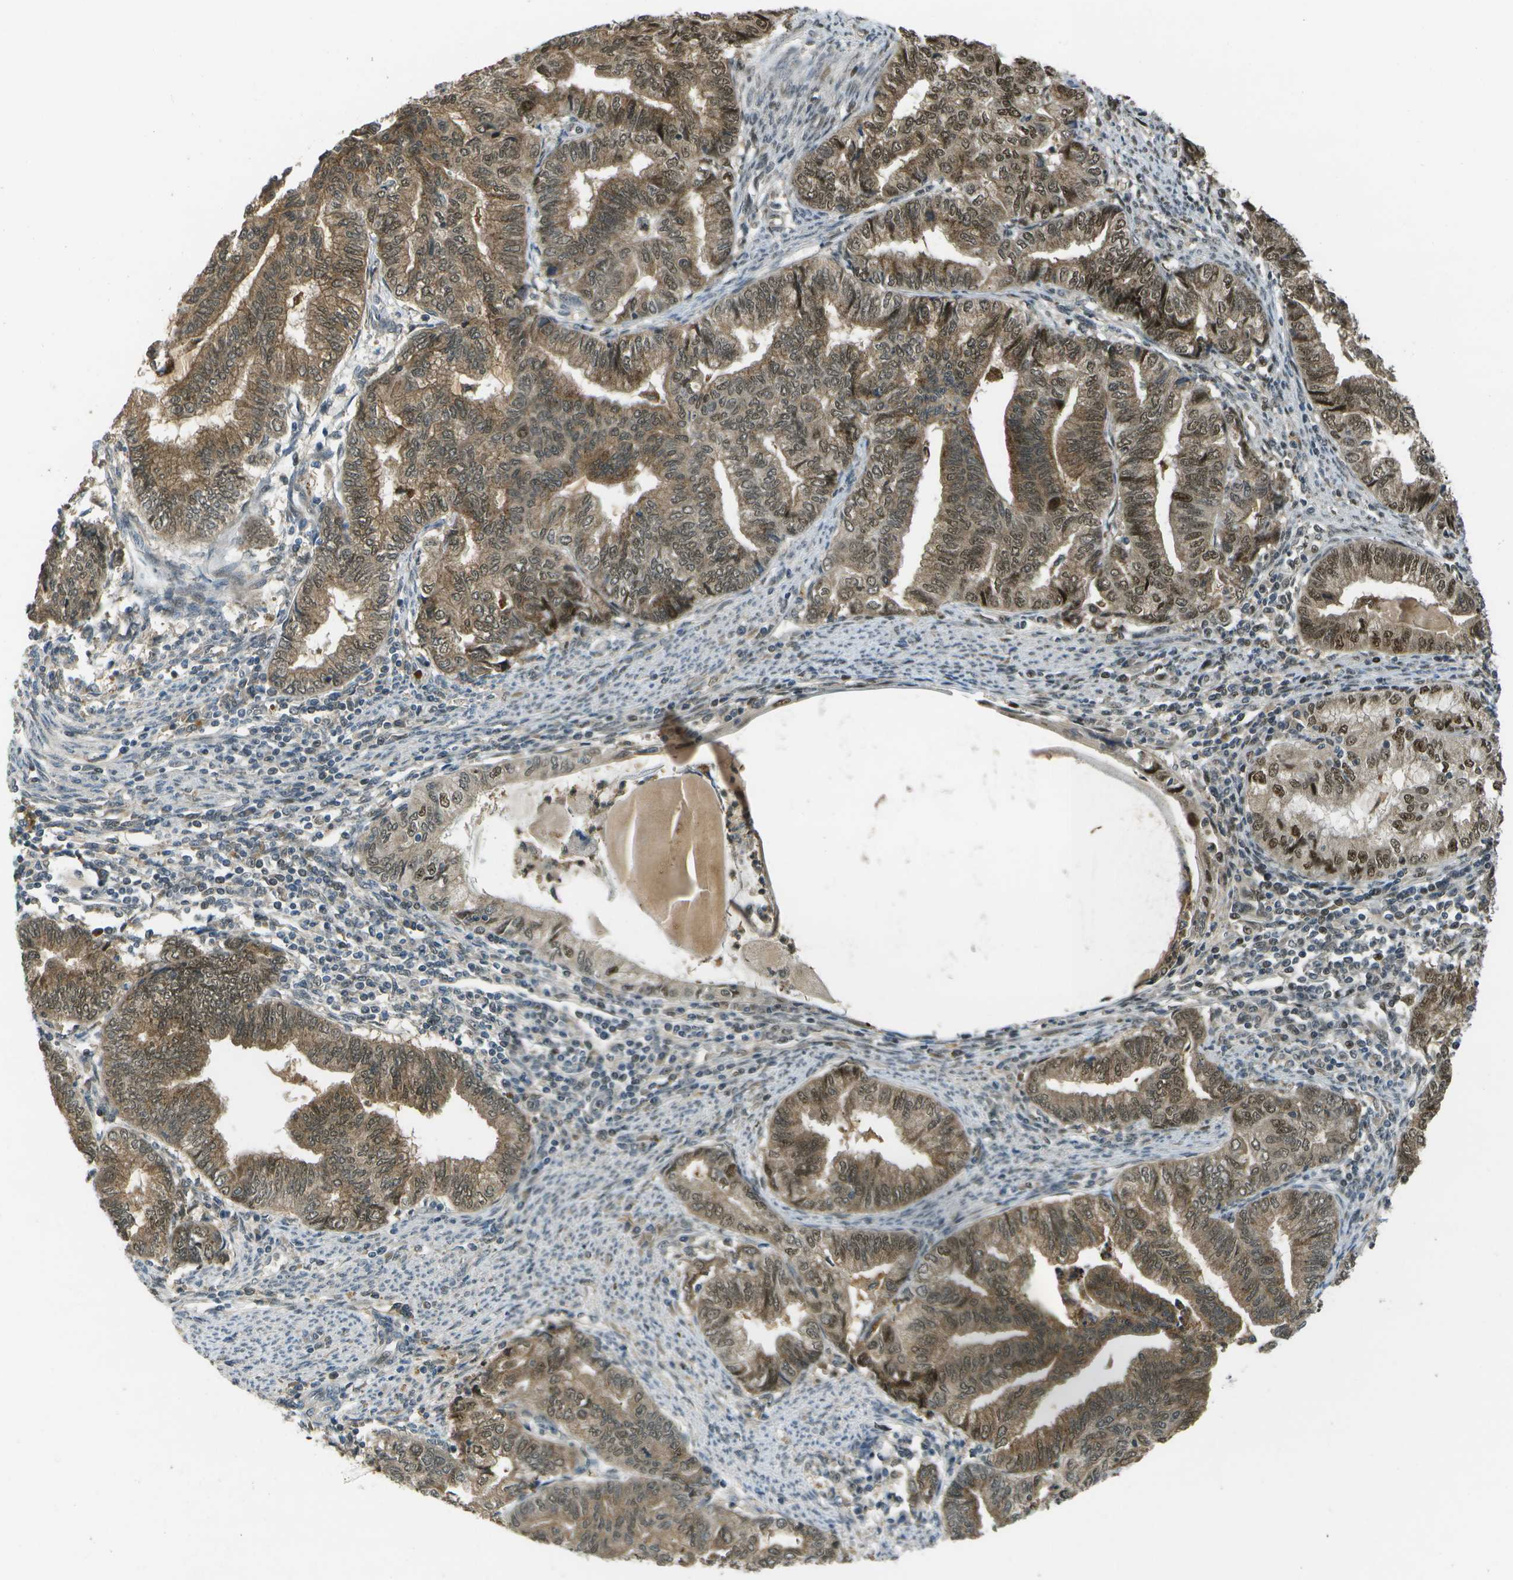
{"staining": {"intensity": "moderate", "quantity": ">75%", "location": "cytoplasmic/membranous,nuclear"}, "tissue": "endometrial cancer", "cell_type": "Tumor cells", "image_type": "cancer", "snomed": [{"axis": "morphology", "description": "Adenocarcinoma, NOS"}, {"axis": "topography", "description": "Endometrium"}], "caption": "Immunohistochemical staining of endometrial cancer (adenocarcinoma) reveals moderate cytoplasmic/membranous and nuclear protein staining in approximately >75% of tumor cells. (DAB = brown stain, brightfield microscopy at high magnification).", "gene": "GANC", "patient": {"sex": "female", "age": 79}}